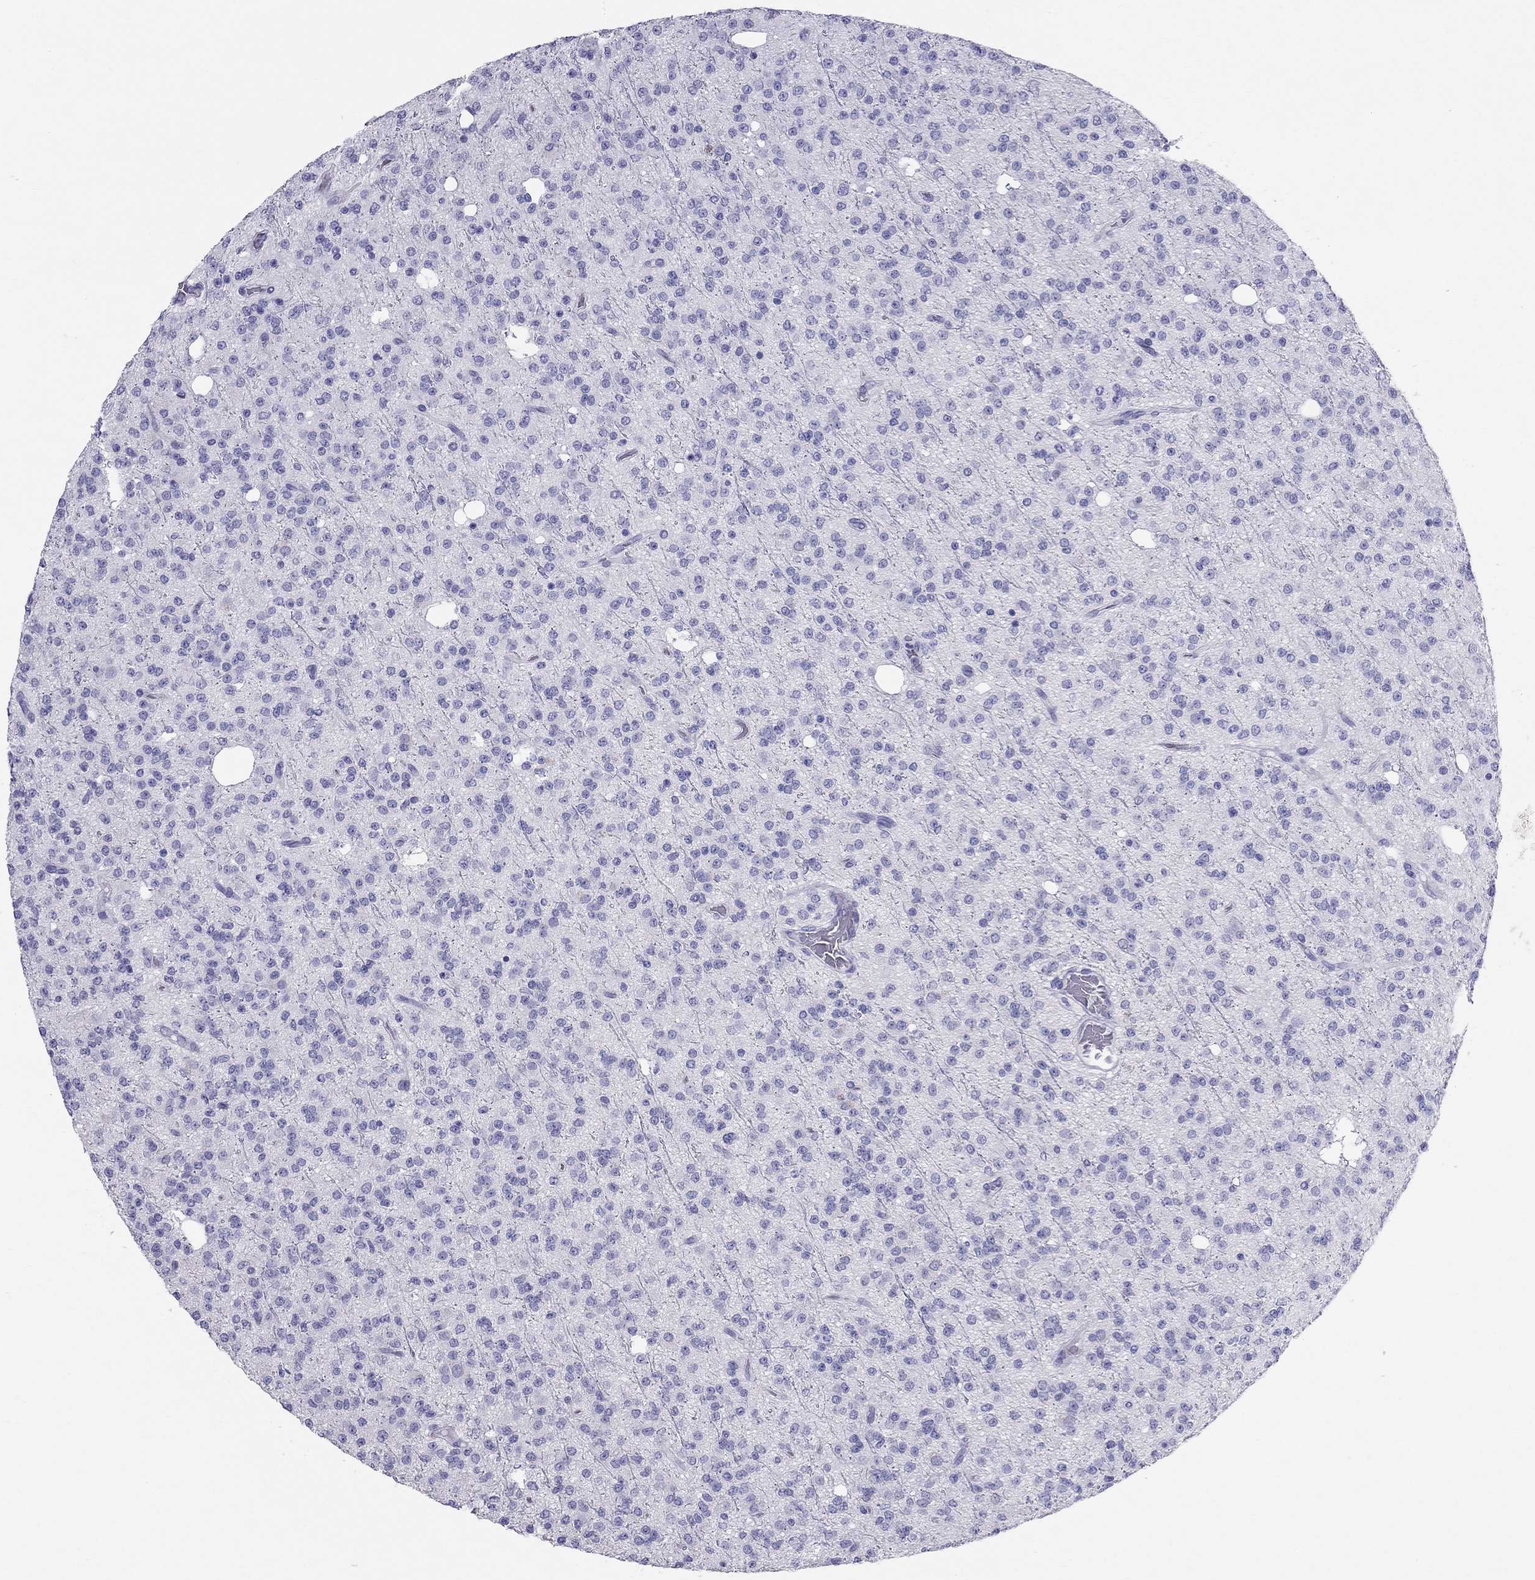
{"staining": {"intensity": "negative", "quantity": "none", "location": "none"}, "tissue": "glioma", "cell_type": "Tumor cells", "image_type": "cancer", "snomed": [{"axis": "morphology", "description": "Glioma, malignant, Low grade"}, {"axis": "topography", "description": "Brain"}], "caption": "High magnification brightfield microscopy of glioma stained with DAB (3,3'-diaminobenzidine) (brown) and counterstained with hematoxylin (blue): tumor cells show no significant positivity. (Stains: DAB (3,3'-diaminobenzidine) immunohistochemistry with hematoxylin counter stain, Microscopy: brightfield microscopy at high magnification).", "gene": "DNAAF6", "patient": {"sex": "male", "age": 27}}